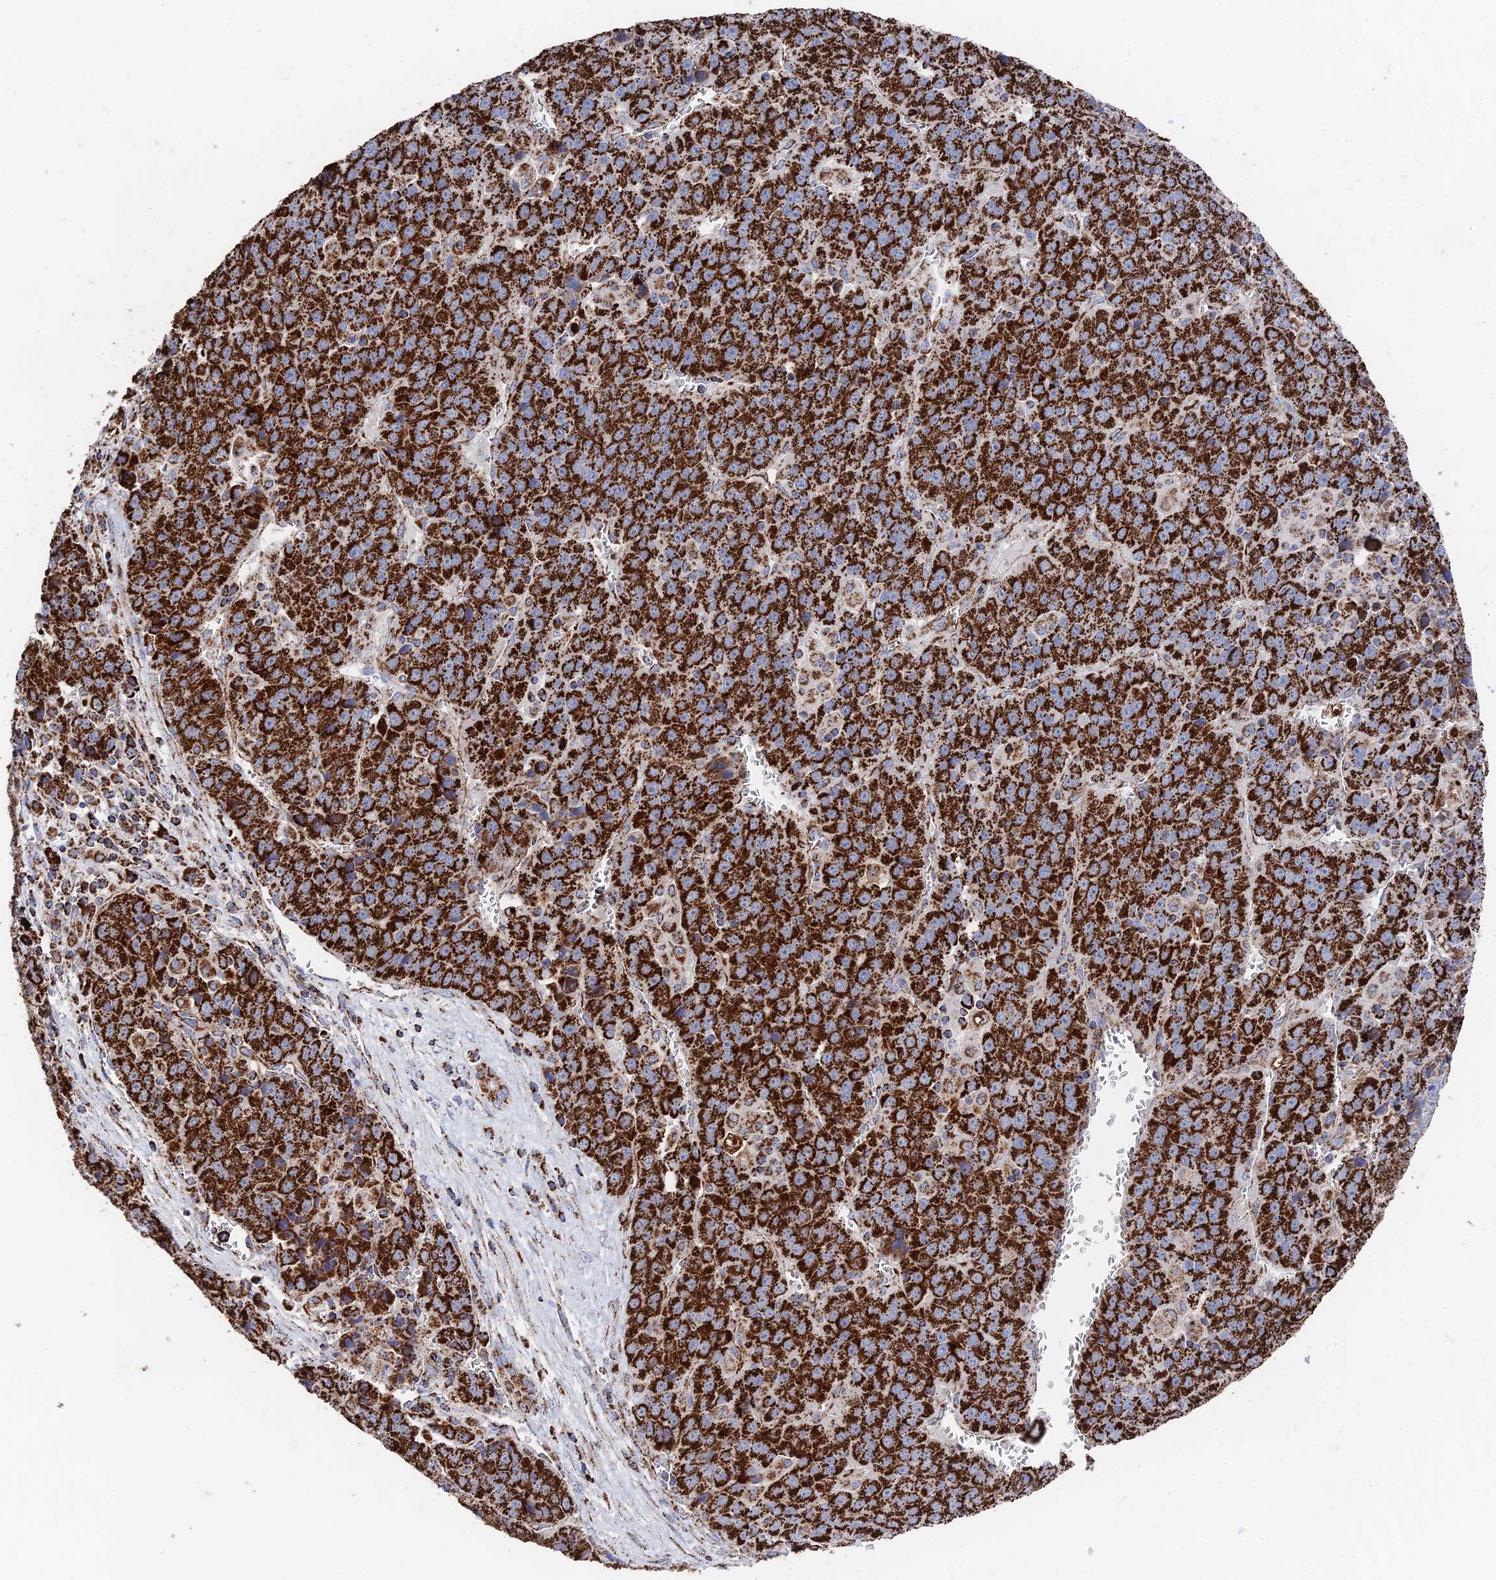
{"staining": {"intensity": "strong", "quantity": ">75%", "location": "cytoplasmic/membranous"}, "tissue": "liver cancer", "cell_type": "Tumor cells", "image_type": "cancer", "snomed": [{"axis": "morphology", "description": "Carcinoma, Hepatocellular, NOS"}, {"axis": "topography", "description": "Liver"}], "caption": "Protein staining of liver cancer (hepatocellular carcinoma) tissue exhibits strong cytoplasmic/membranous expression in approximately >75% of tumor cells.", "gene": "HAUS8", "patient": {"sex": "female", "age": 53}}